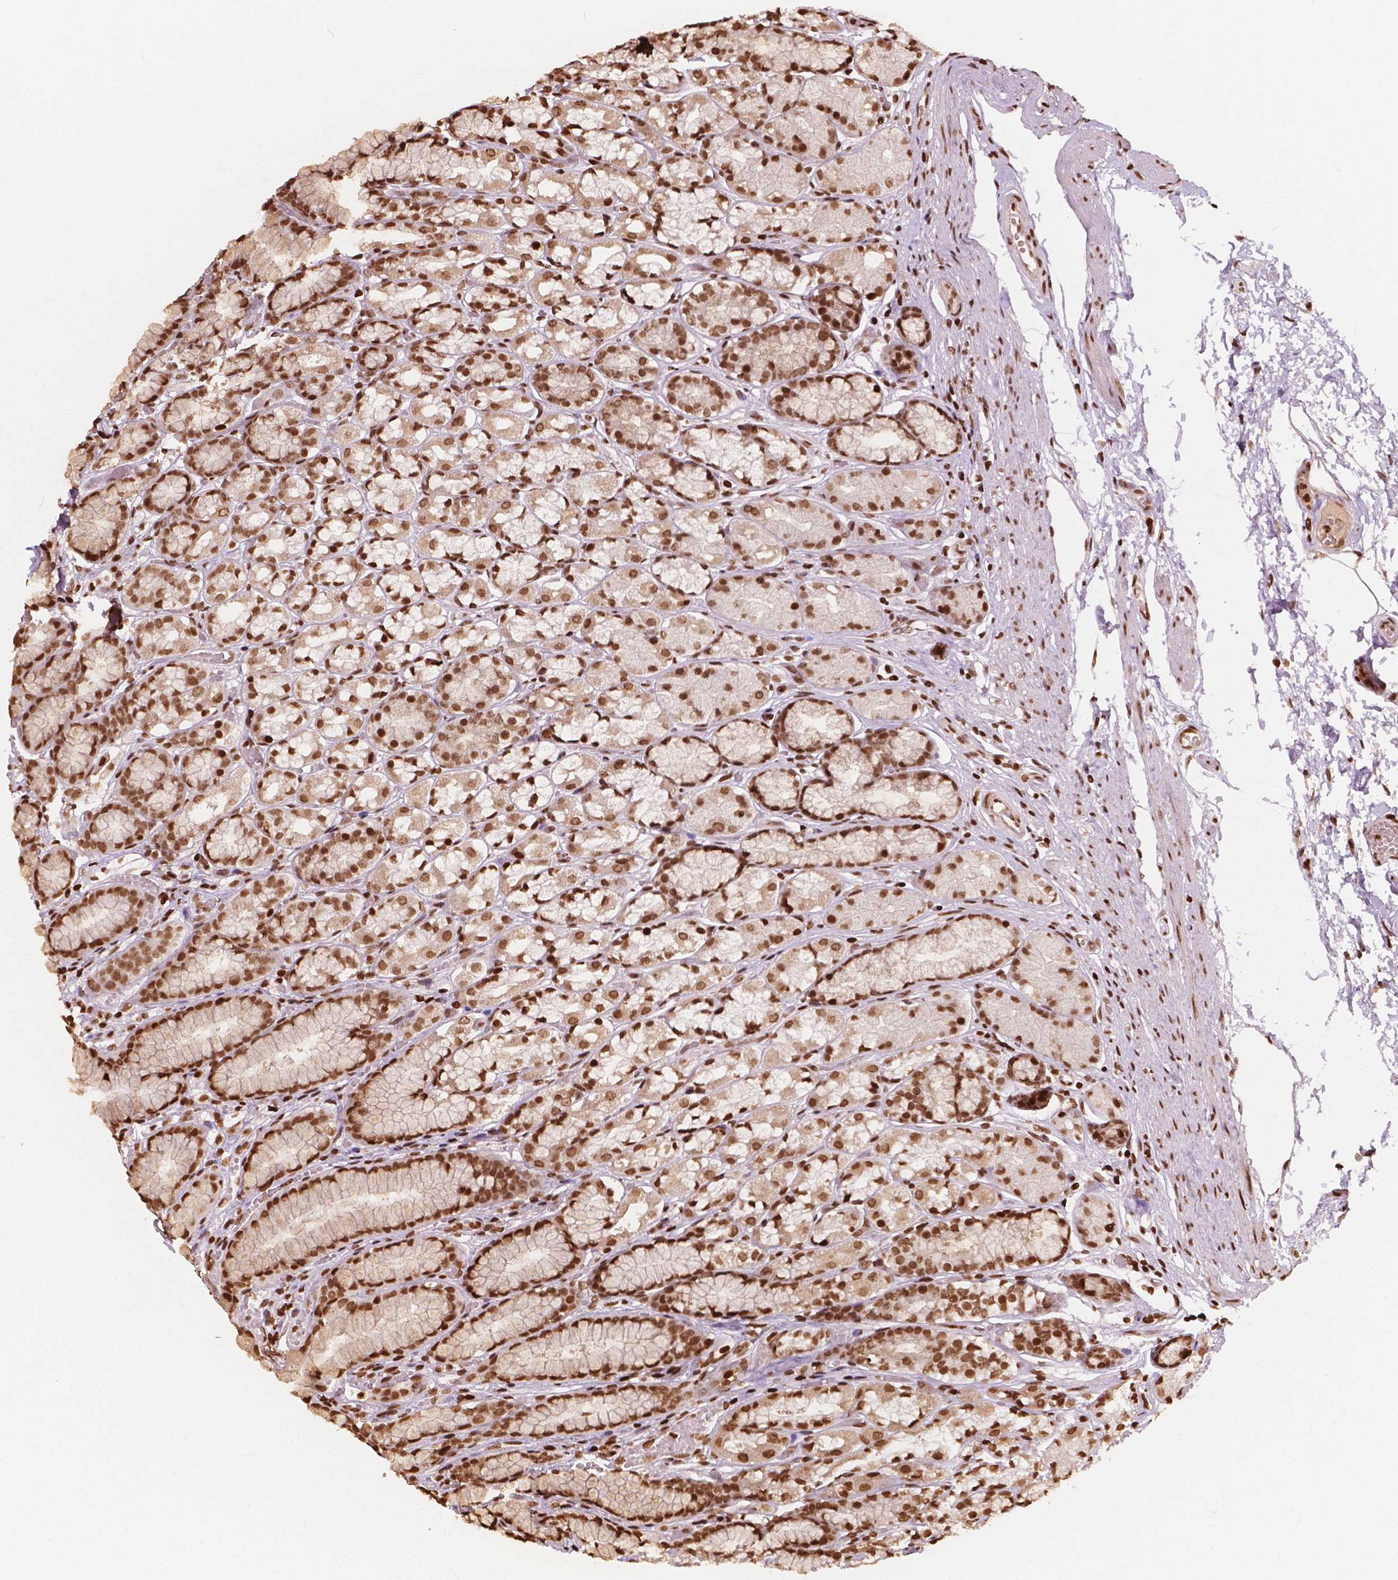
{"staining": {"intensity": "strong", "quantity": ">75%", "location": "nuclear"}, "tissue": "stomach", "cell_type": "Glandular cells", "image_type": "normal", "snomed": [{"axis": "morphology", "description": "Normal tissue, NOS"}, {"axis": "topography", "description": "Stomach"}], "caption": "Normal stomach demonstrates strong nuclear staining in about >75% of glandular cells.", "gene": "H3C7", "patient": {"sex": "male", "age": 70}}